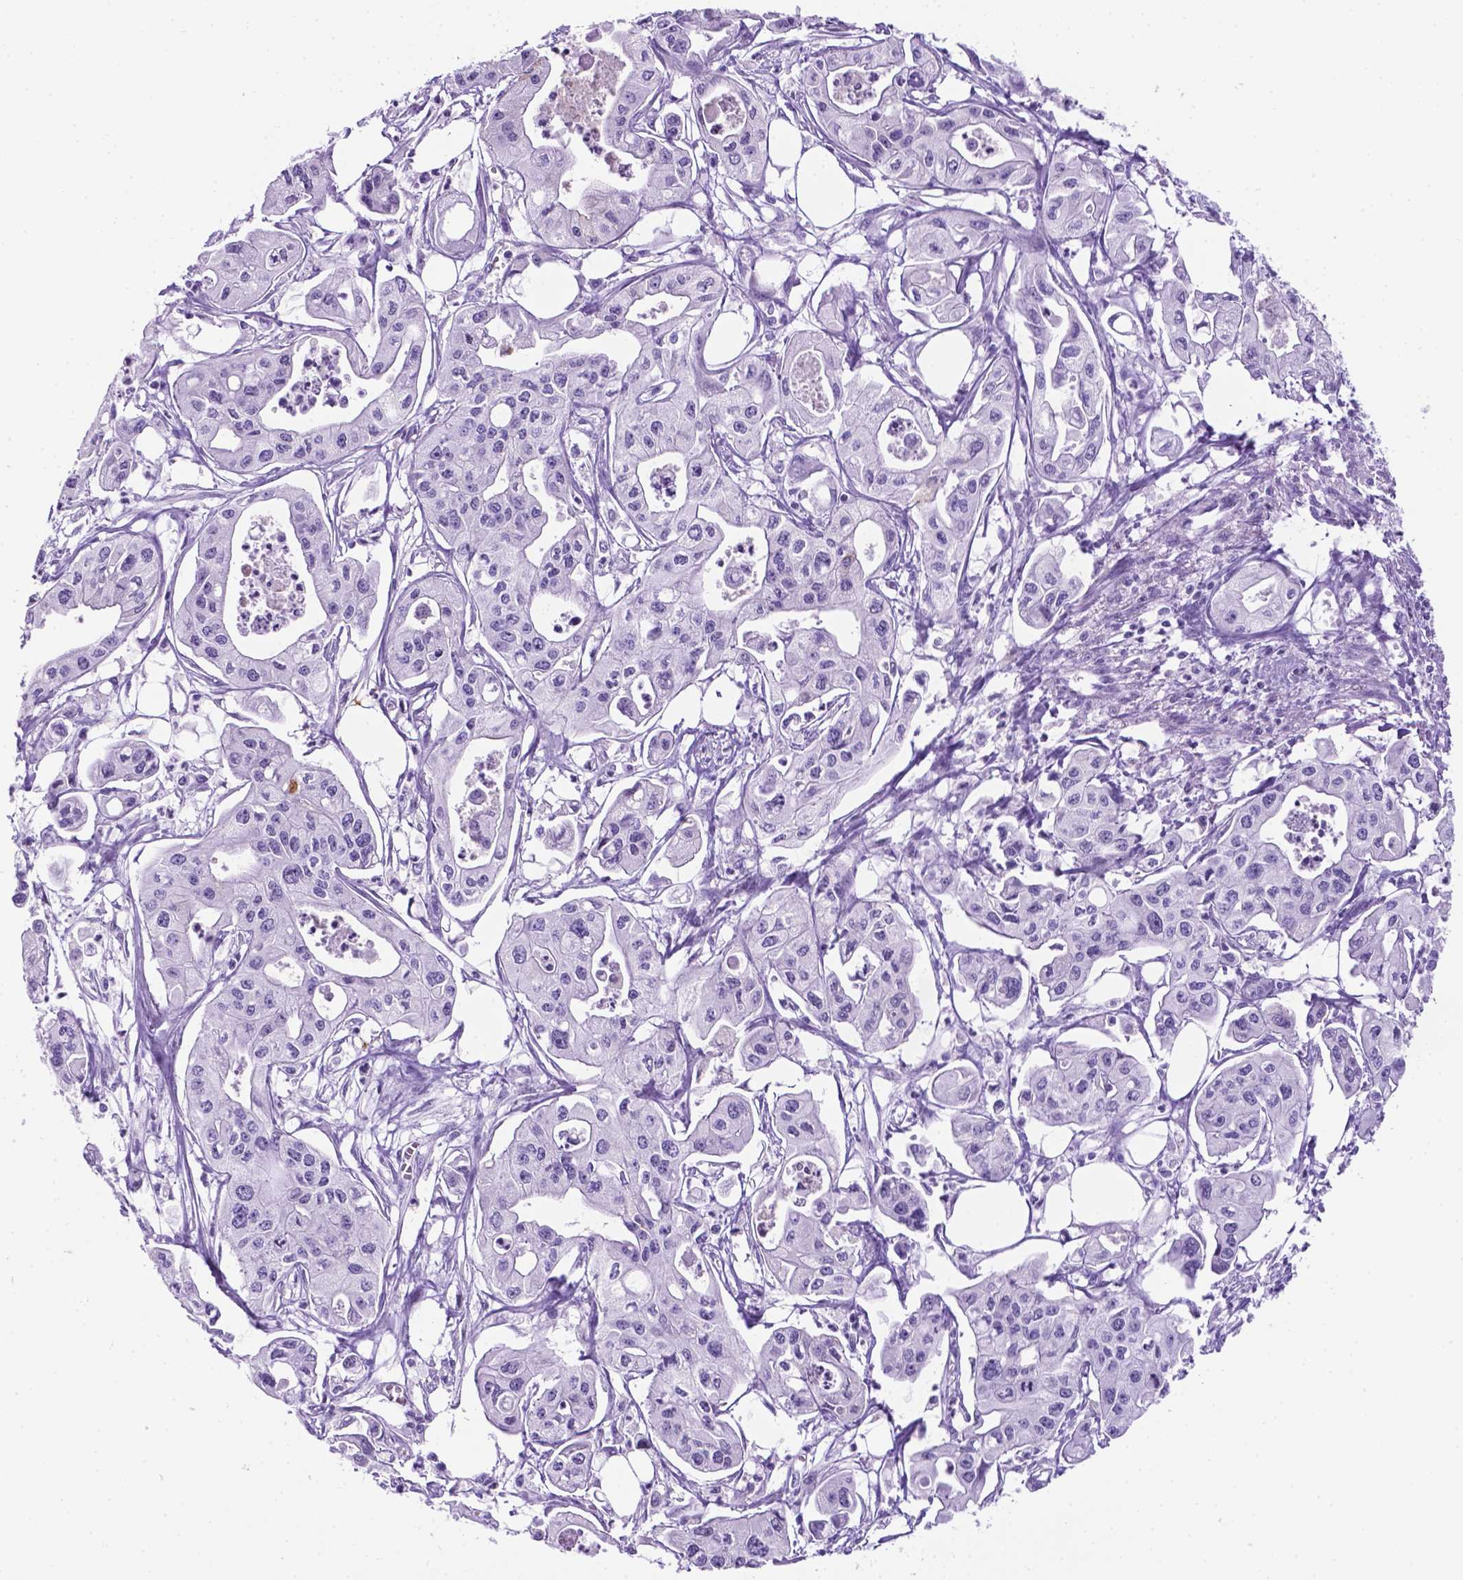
{"staining": {"intensity": "negative", "quantity": "none", "location": "none"}, "tissue": "pancreatic cancer", "cell_type": "Tumor cells", "image_type": "cancer", "snomed": [{"axis": "morphology", "description": "Adenocarcinoma, NOS"}, {"axis": "topography", "description": "Pancreas"}], "caption": "Image shows no significant protein expression in tumor cells of pancreatic cancer.", "gene": "C17orf107", "patient": {"sex": "male", "age": 70}}